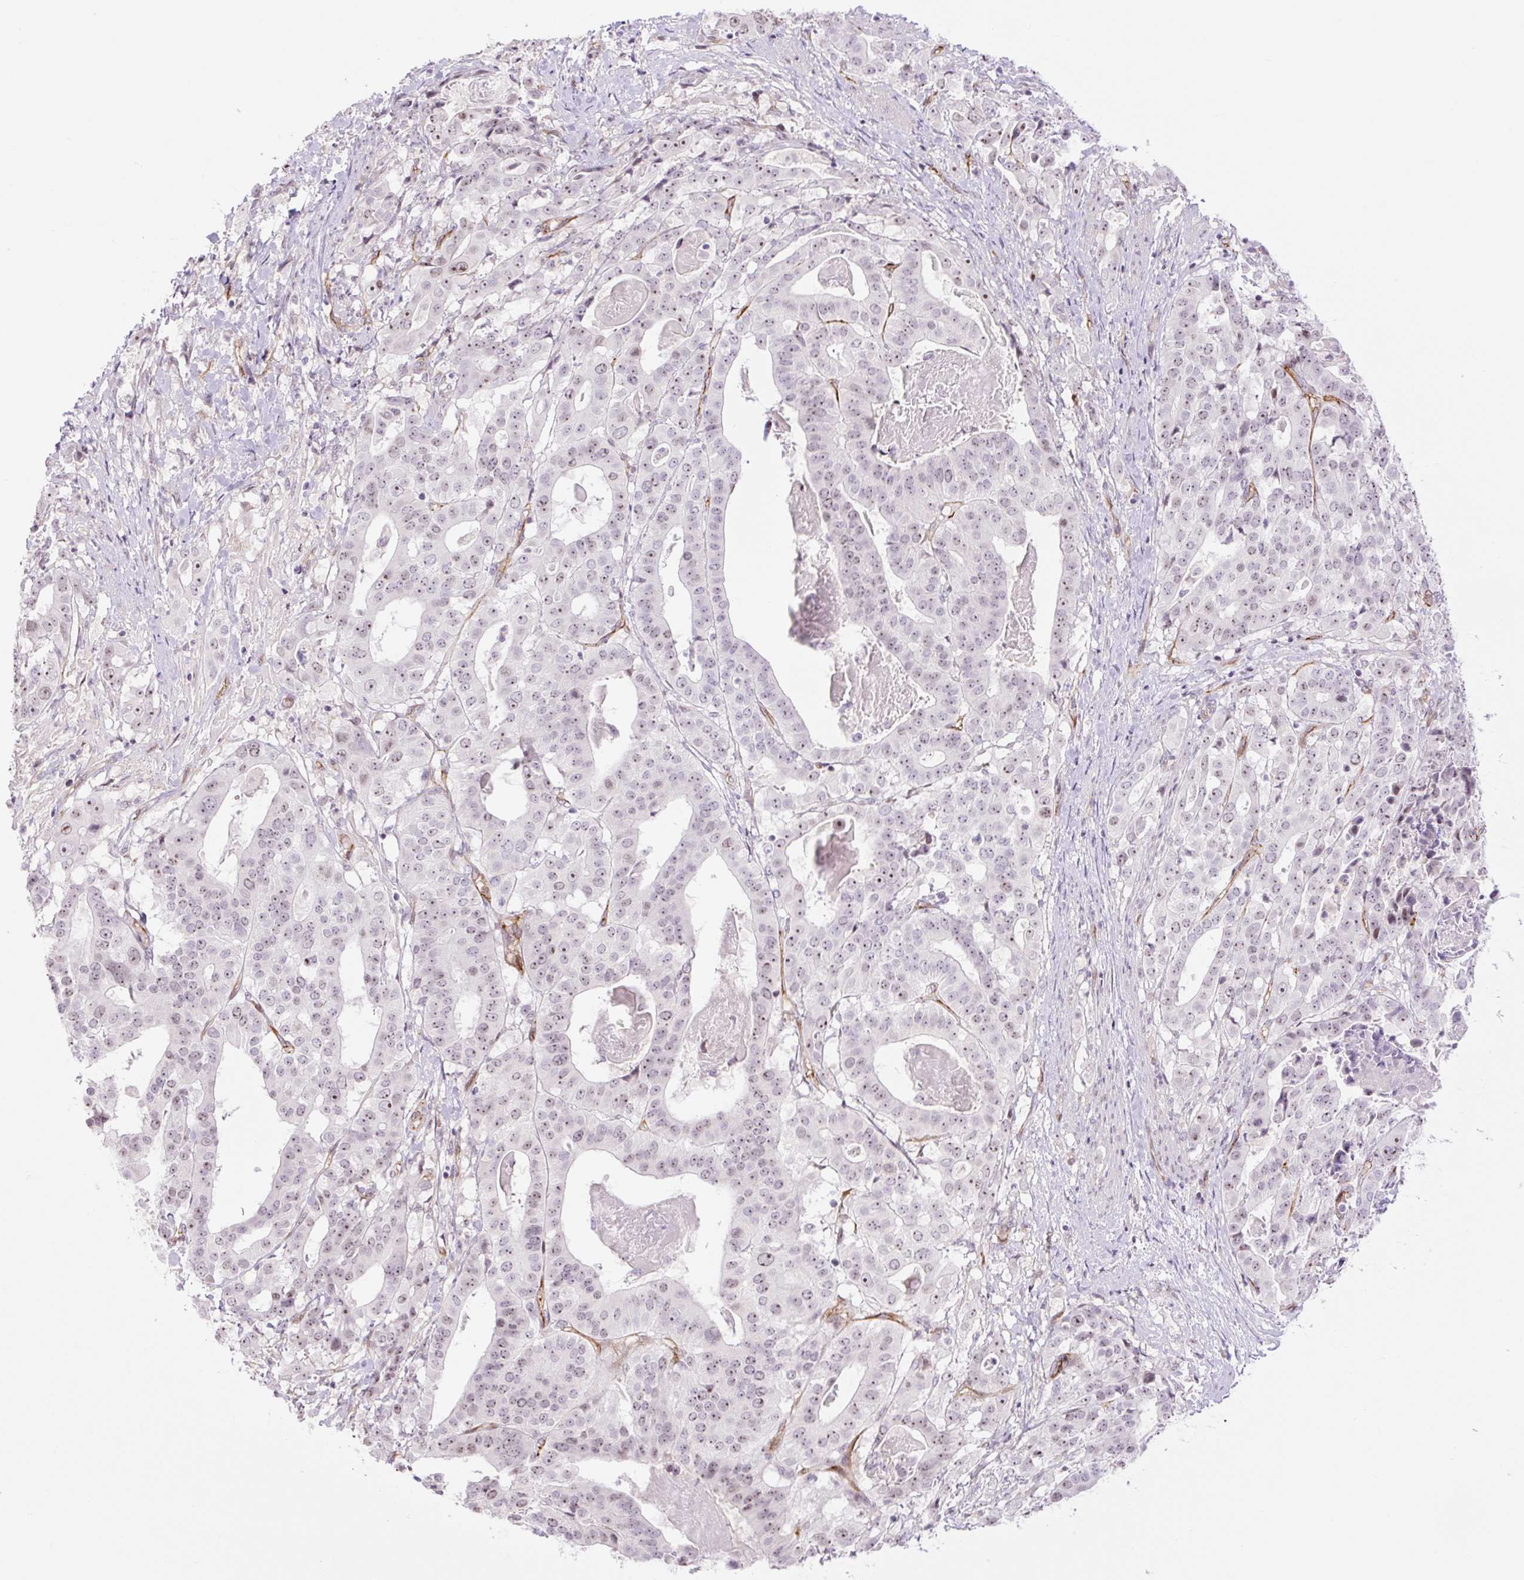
{"staining": {"intensity": "weak", "quantity": ">75%", "location": "nuclear"}, "tissue": "stomach cancer", "cell_type": "Tumor cells", "image_type": "cancer", "snomed": [{"axis": "morphology", "description": "Adenocarcinoma, NOS"}, {"axis": "topography", "description": "Stomach"}], "caption": "This photomicrograph demonstrates stomach cancer stained with immunohistochemistry to label a protein in brown. The nuclear of tumor cells show weak positivity for the protein. Nuclei are counter-stained blue.", "gene": "ZNF417", "patient": {"sex": "male", "age": 48}}